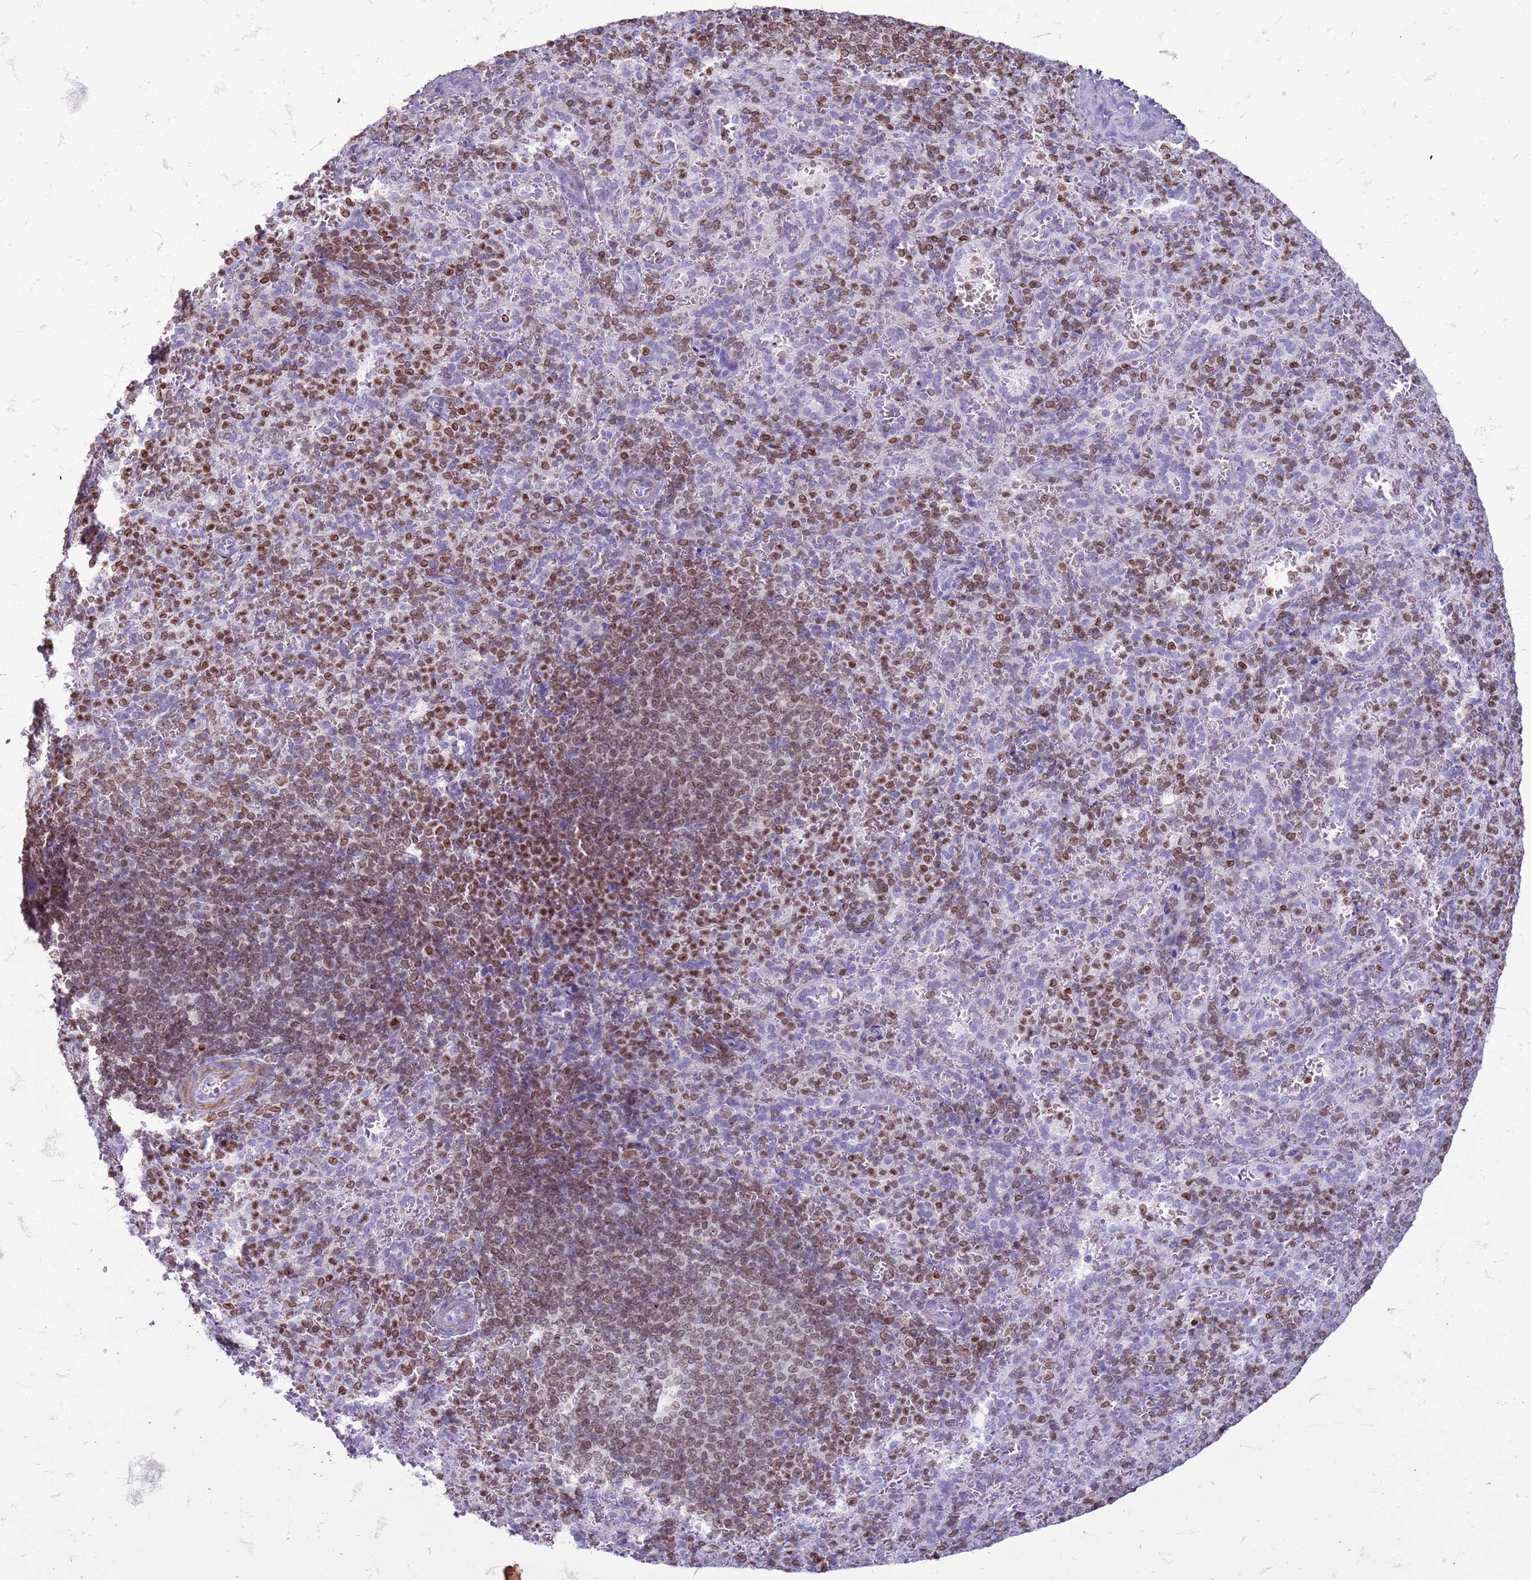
{"staining": {"intensity": "moderate", "quantity": "<25%", "location": "cytoplasmic/membranous,nuclear"}, "tissue": "spleen", "cell_type": "Cells in red pulp", "image_type": "normal", "snomed": [{"axis": "morphology", "description": "Normal tissue, NOS"}, {"axis": "topography", "description": "Spleen"}], "caption": "A brown stain labels moderate cytoplasmic/membranous,nuclear expression of a protein in cells in red pulp of benign spleen.", "gene": "METTL25B", "patient": {"sex": "female", "age": 21}}